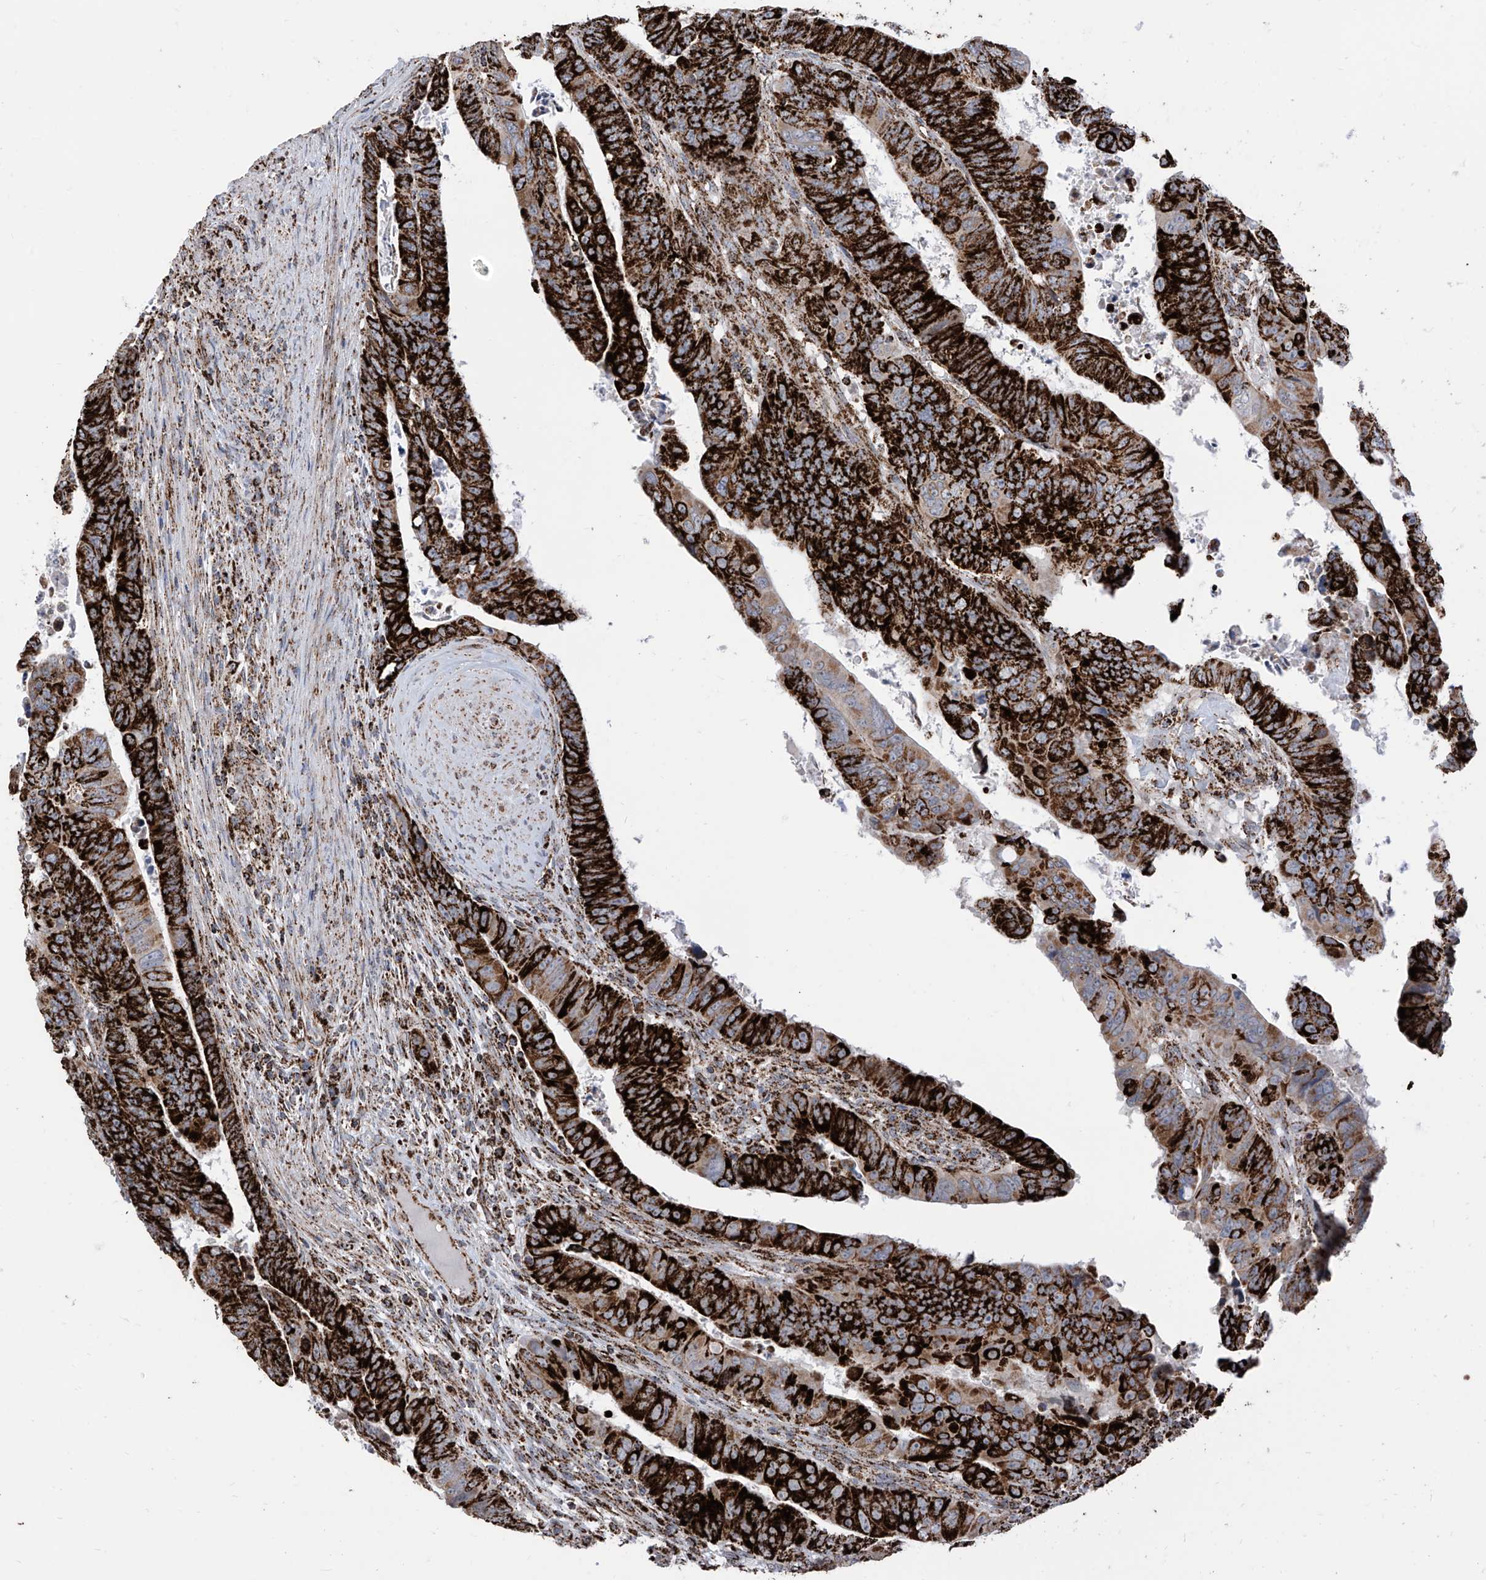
{"staining": {"intensity": "strong", "quantity": ">75%", "location": "cytoplasmic/membranous"}, "tissue": "colorectal cancer", "cell_type": "Tumor cells", "image_type": "cancer", "snomed": [{"axis": "morphology", "description": "Normal tissue, NOS"}, {"axis": "morphology", "description": "Adenocarcinoma, NOS"}, {"axis": "topography", "description": "Rectum"}], "caption": "Human colorectal adenocarcinoma stained with a protein marker reveals strong staining in tumor cells.", "gene": "COX5B", "patient": {"sex": "female", "age": 65}}